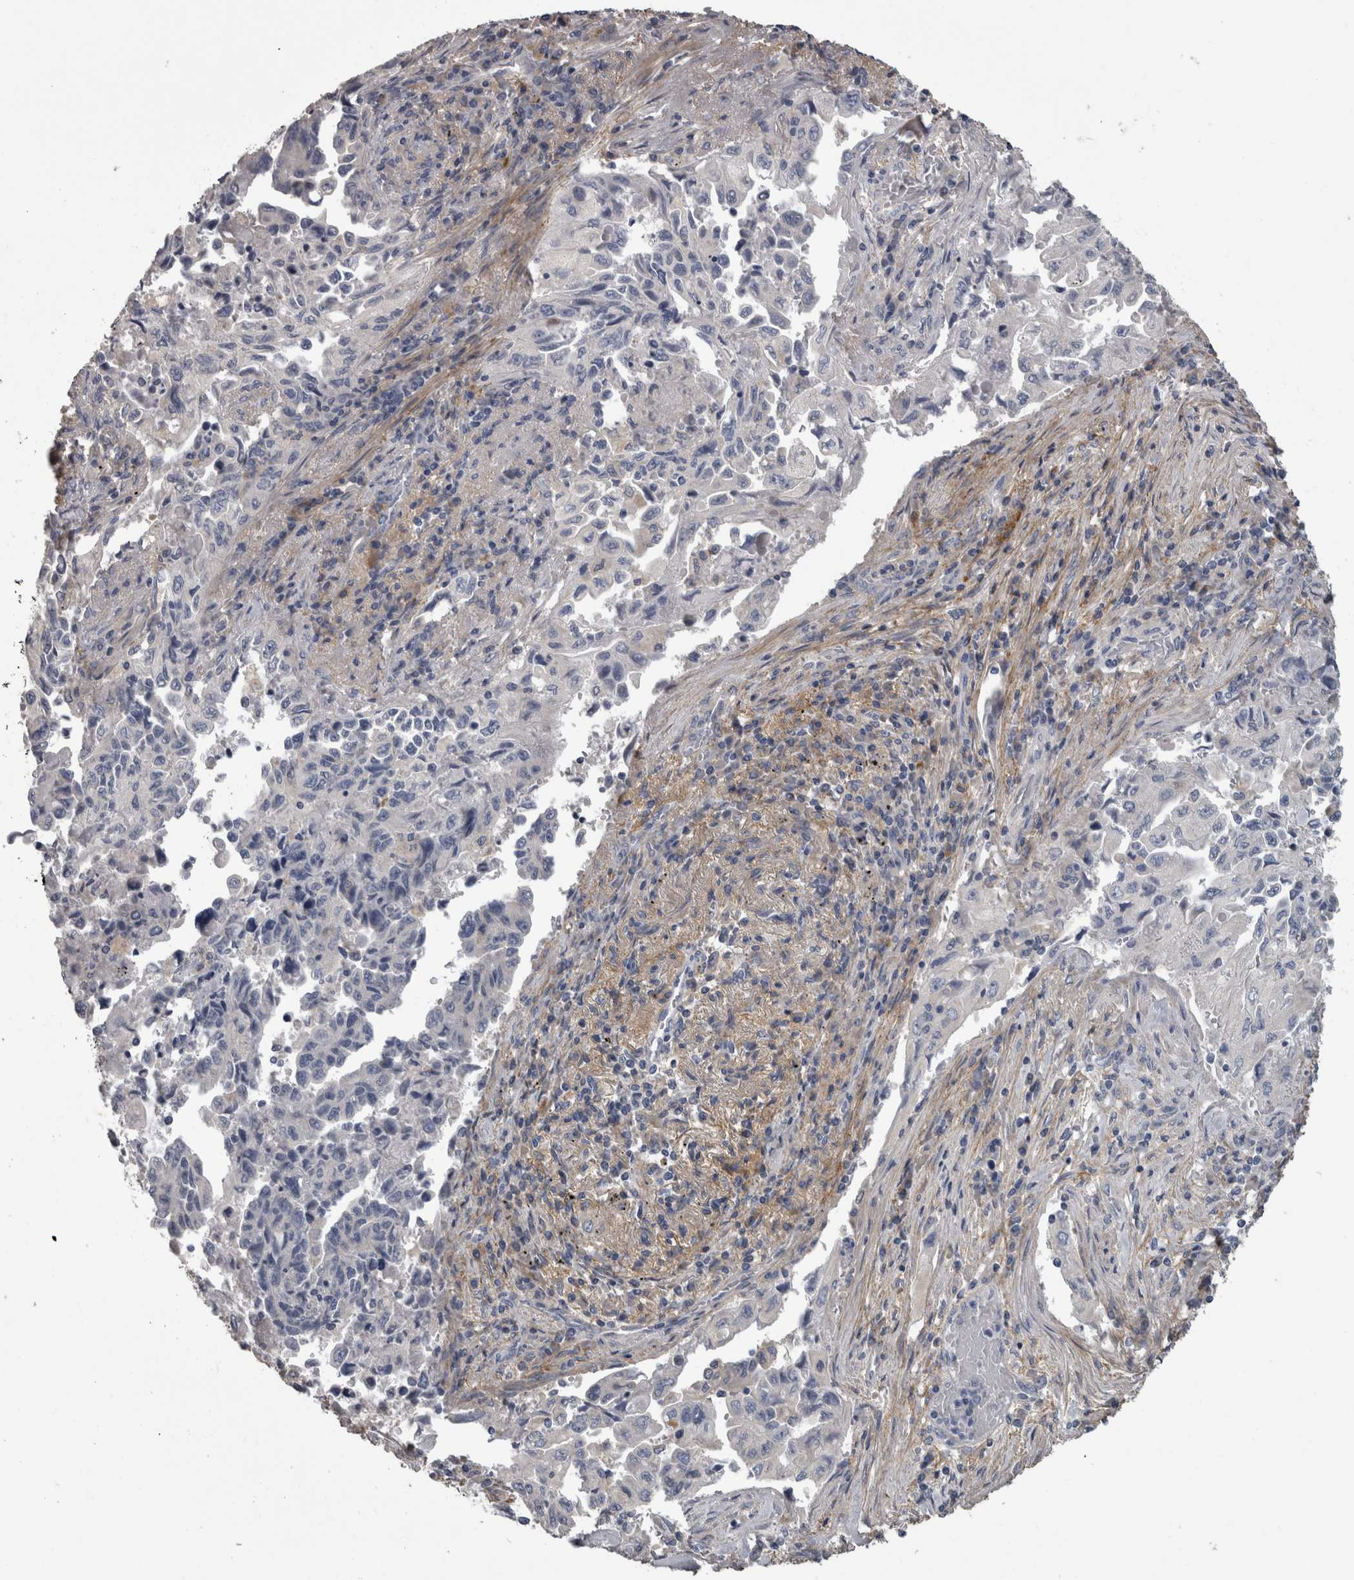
{"staining": {"intensity": "negative", "quantity": "none", "location": "none"}, "tissue": "lung cancer", "cell_type": "Tumor cells", "image_type": "cancer", "snomed": [{"axis": "morphology", "description": "Adenocarcinoma, NOS"}, {"axis": "topography", "description": "Lung"}], "caption": "The image displays no significant staining in tumor cells of adenocarcinoma (lung).", "gene": "EFEMP2", "patient": {"sex": "female", "age": 51}}